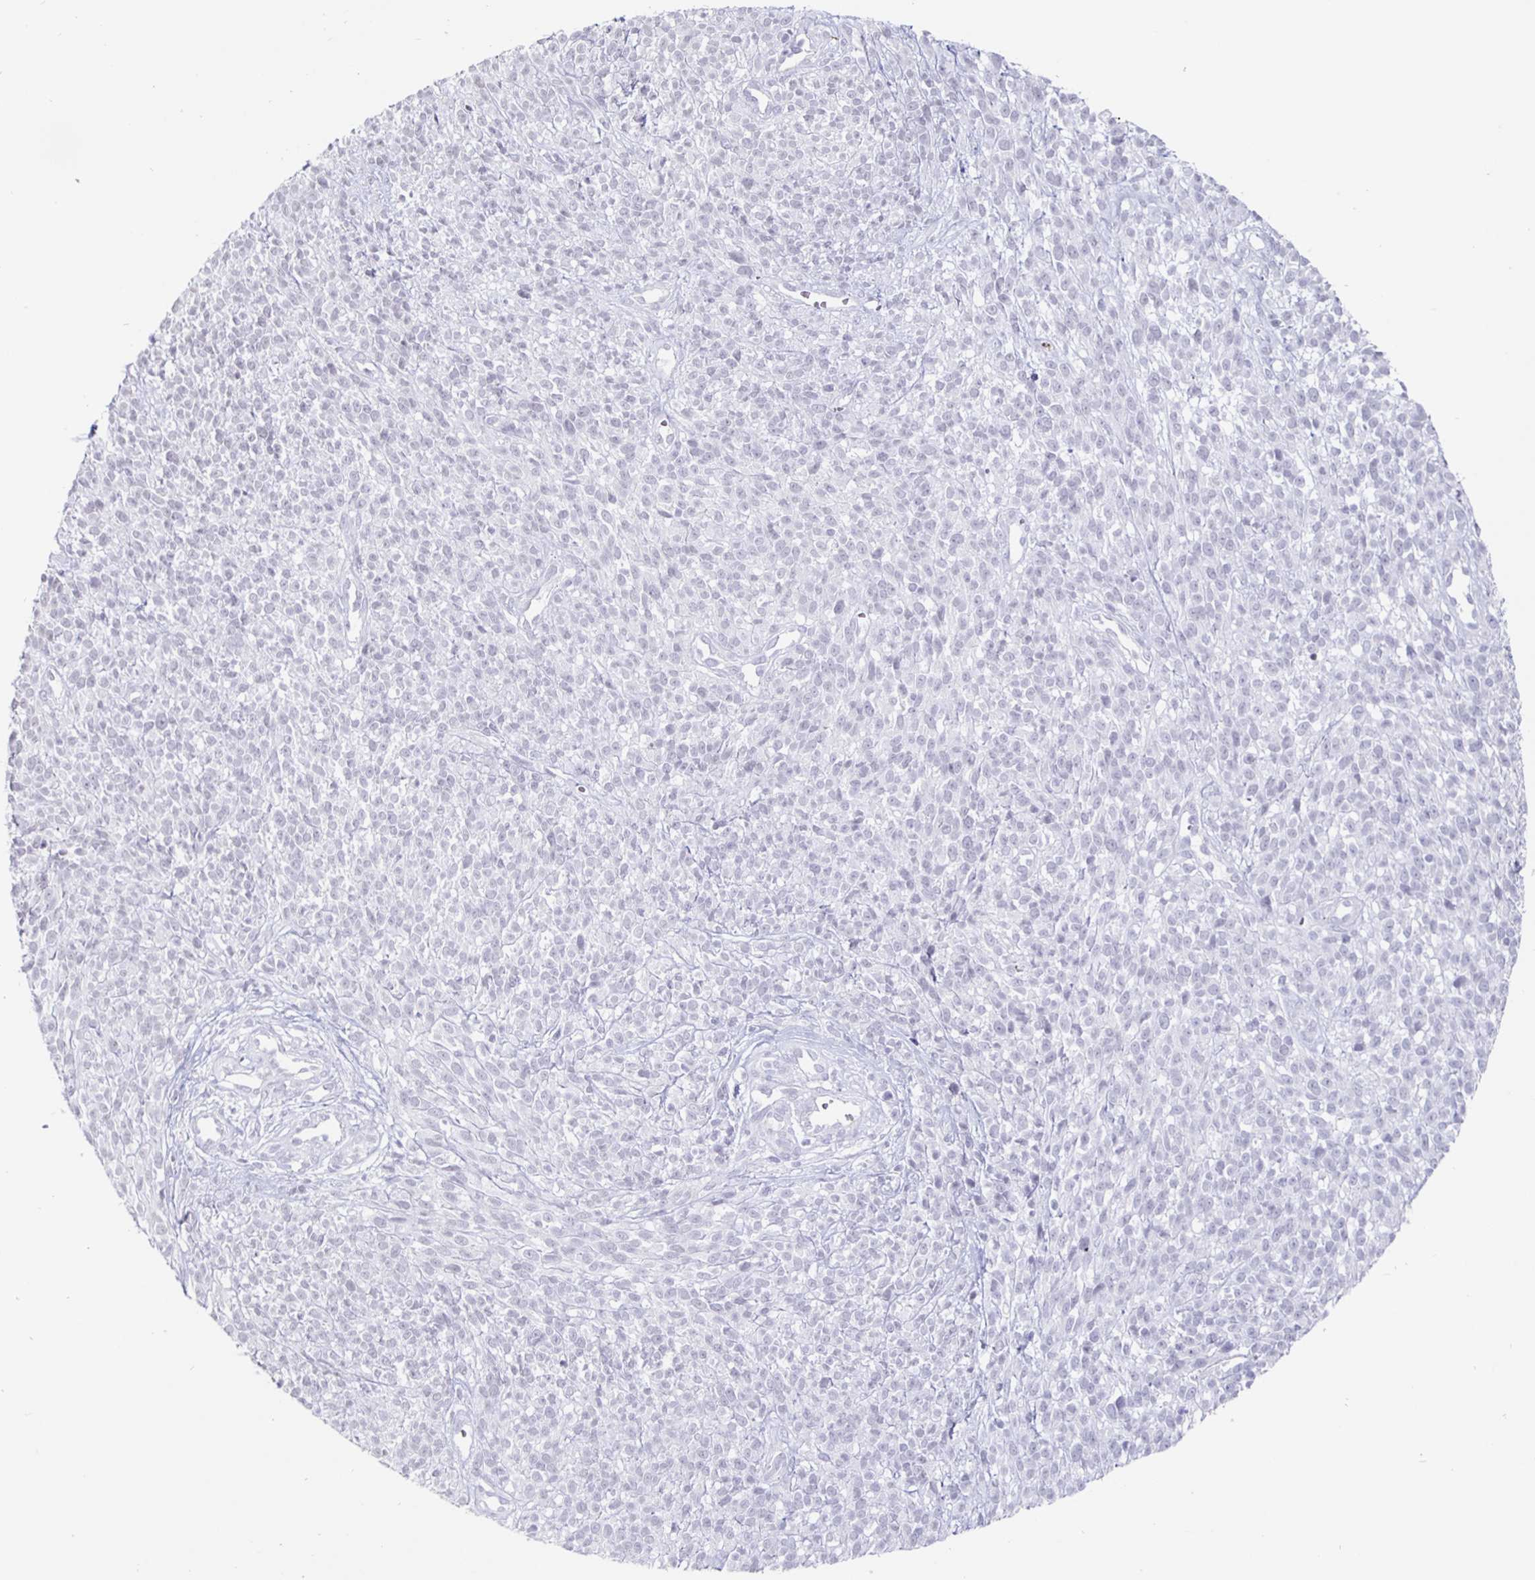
{"staining": {"intensity": "negative", "quantity": "none", "location": "none"}, "tissue": "melanoma", "cell_type": "Tumor cells", "image_type": "cancer", "snomed": [{"axis": "morphology", "description": "Malignant melanoma, NOS"}, {"axis": "topography", "description": "Skin"}, {"axis": "topography", "description": "Skin of trunk"}], "caption": "Tumor cells show no significant positivity in malignant melanoma. (Stains: DAB (3,3'-diaminobenzidine) immunohistochemistry (IHC) with hematoxylin counter stain, Microscopy: brightfield microscopy at high magnification).", "gene": "OOSP2", "patient": {"sex": "male", "age": 74}}